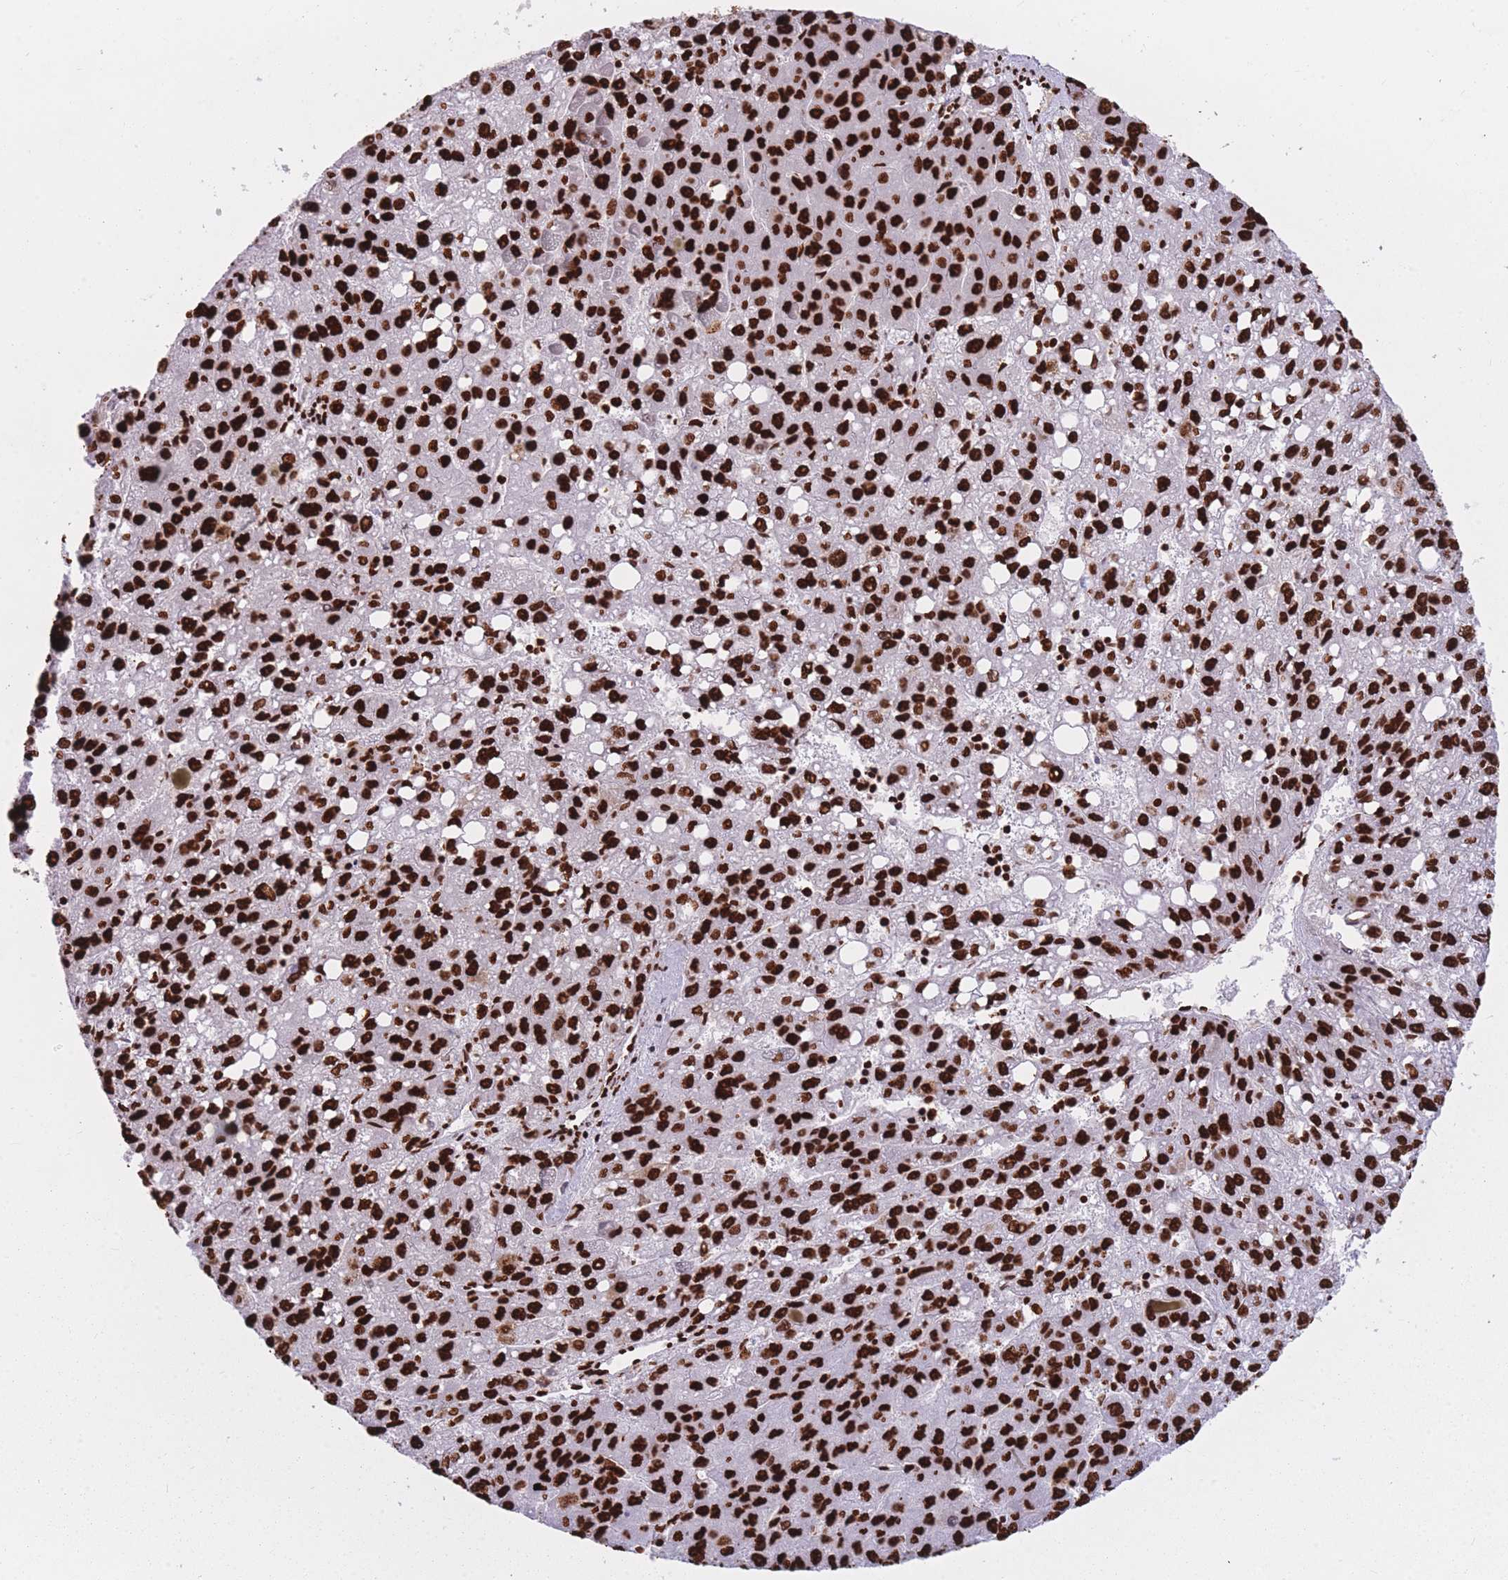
{"staining": {"intensity": "strong", "quantity": ">75%", "location": "nuclear"}, "tissue": "liver cancer", "cell_type": "Tumor cells", "image_type": "cancer", "snomed": [{"axis": "morphology", "description": "Carcinoma, Hepatocellular, NOS"}, {"axis": "topography", "description": "Liver"}], "caption": "Liver cancer tissue reveals strong nuclear staining in about >75% of tumor cells, visualized by immunohistochemistry. The protein of interest is stained brown, and the nuclei are stained in blue (DAB (3,3'-diaminobenzidine) IHC with brightfield microscopy, high magnification).", "gene": "HNRNPUL1", "patient": {"sex": "female", "age": 82}}